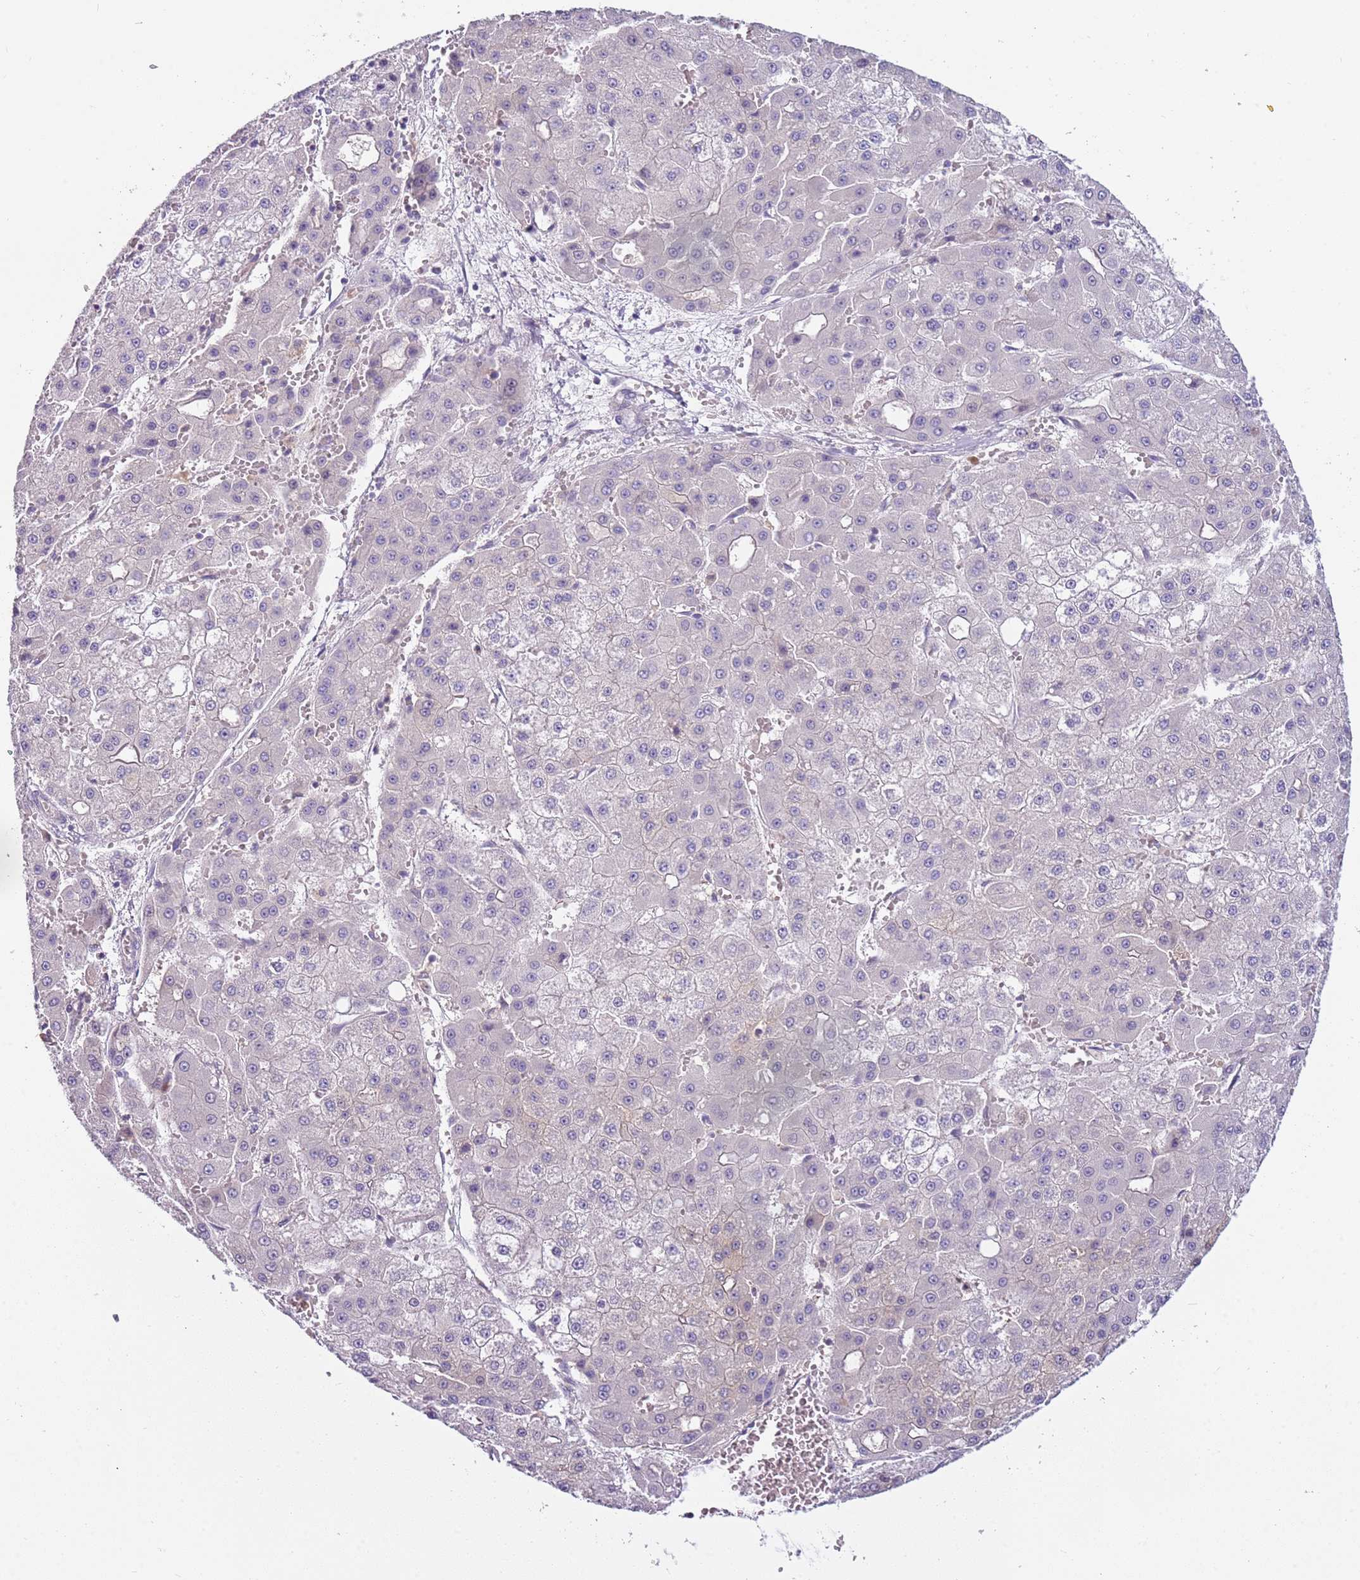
{"staining": {"intensity": "negative", "quantity": "none", "location": "none"}, "tissue": "liver cancer", "cell_type": "Tumor cells", "image_type": "cancer", "snomed": [{"axis": "morphology", "description": "Carcinoma, Hepatocellular, NOS"}, {"axis": "topography", "description": "Liver"}], "caption": "The photomicrograph demonstrates no significant positivity in tumor cells of liver cancer.", "gene": "ARHGAP5", "patient": {"sex": "male", "age": 47}}